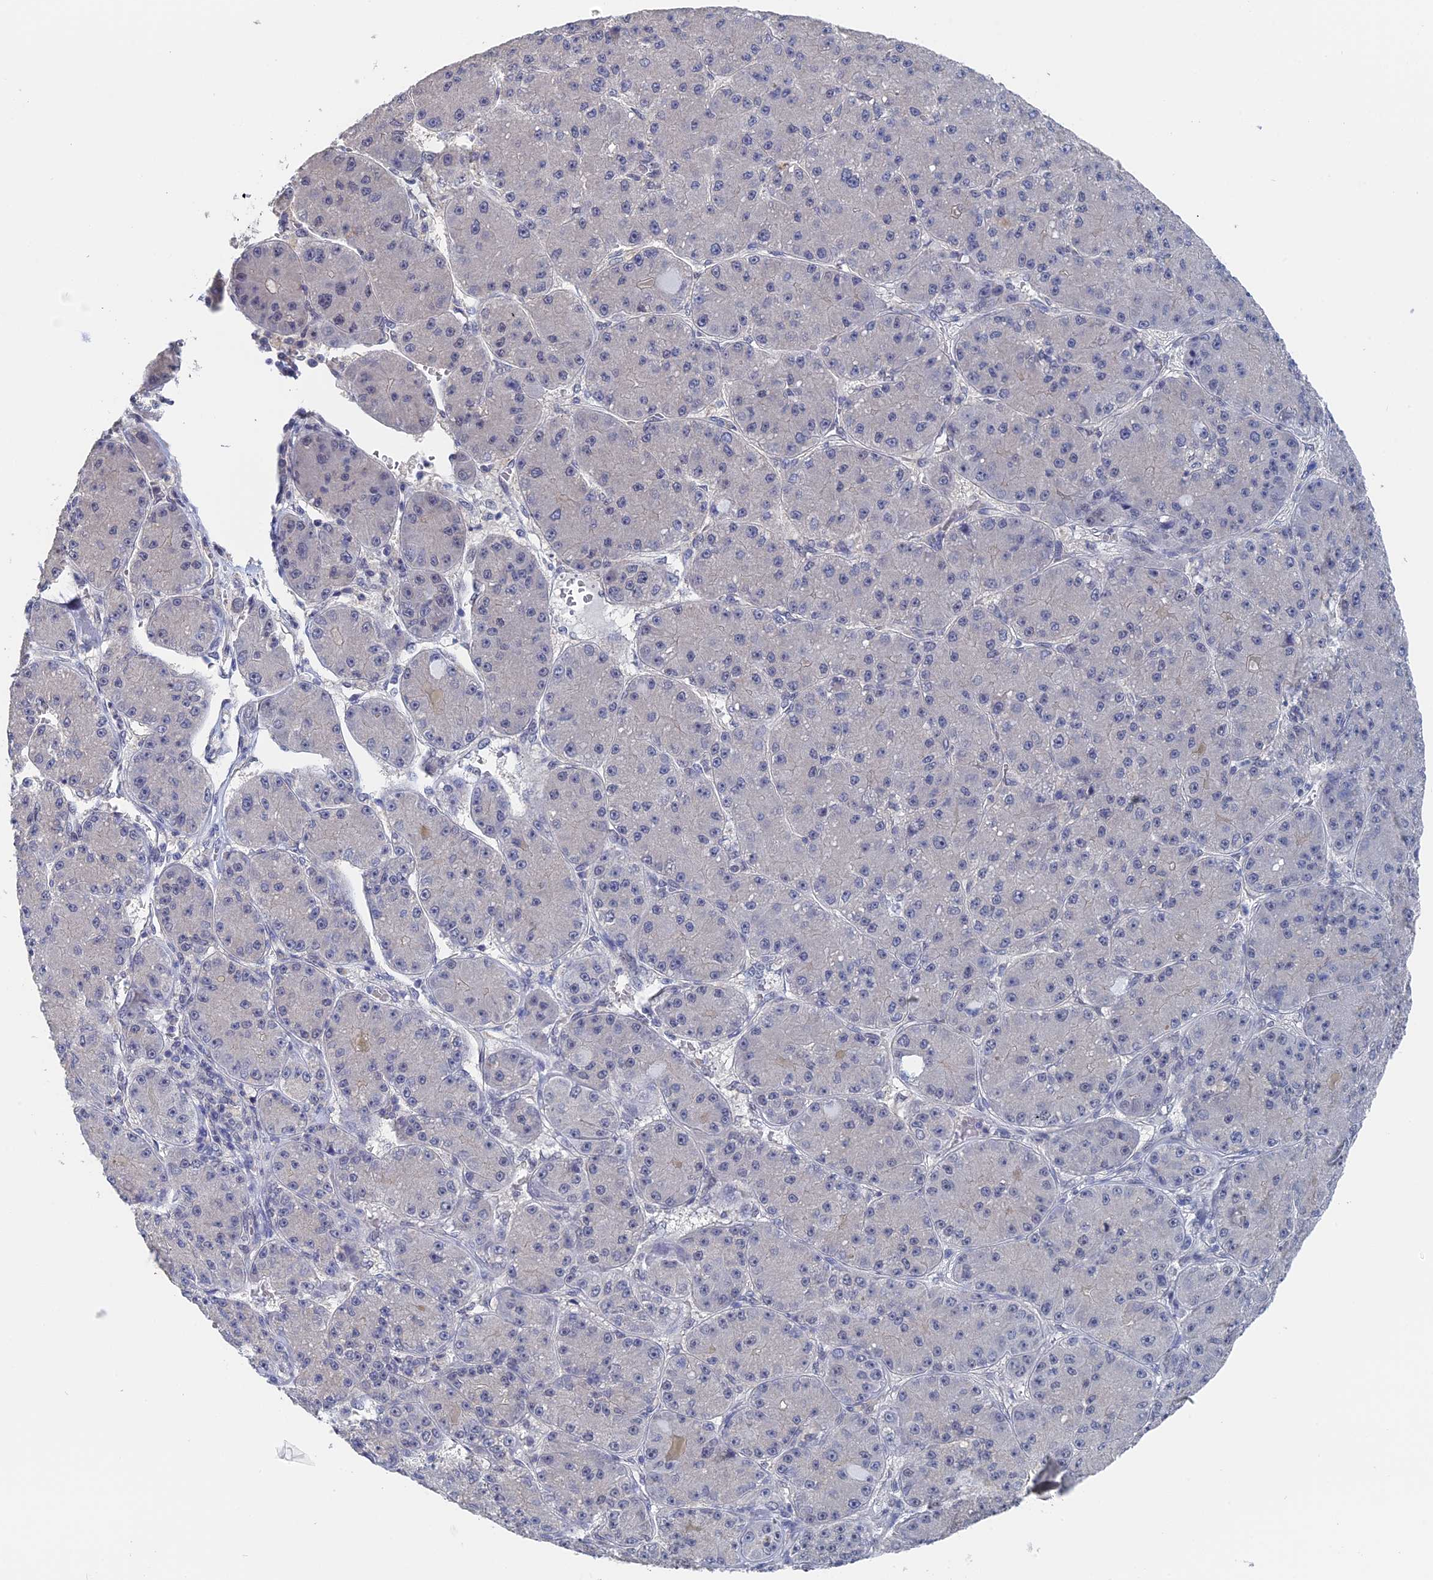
{"staining": {"intensity": "negative", "quantity": "none", "location": "none"}, "tissue": "liver cancer", "cell_type": "Tumor cells", "image_type": "cancer", "snomed": [{"axis": "morphology", "description": "Carcinoma, Hepatocellular, NOS"}, {"axis": "topography", "description": "Liver"}], "caption": "High magnification brightfield microscopy of liver cancer (hepatocellular carcinoma) stained with DAB (brown) and counterstained with hematoxylin (blue): tumor cells show no significant expression.", "gene": "TSSC4", "patient": {"sex": "male", "age": 67}}